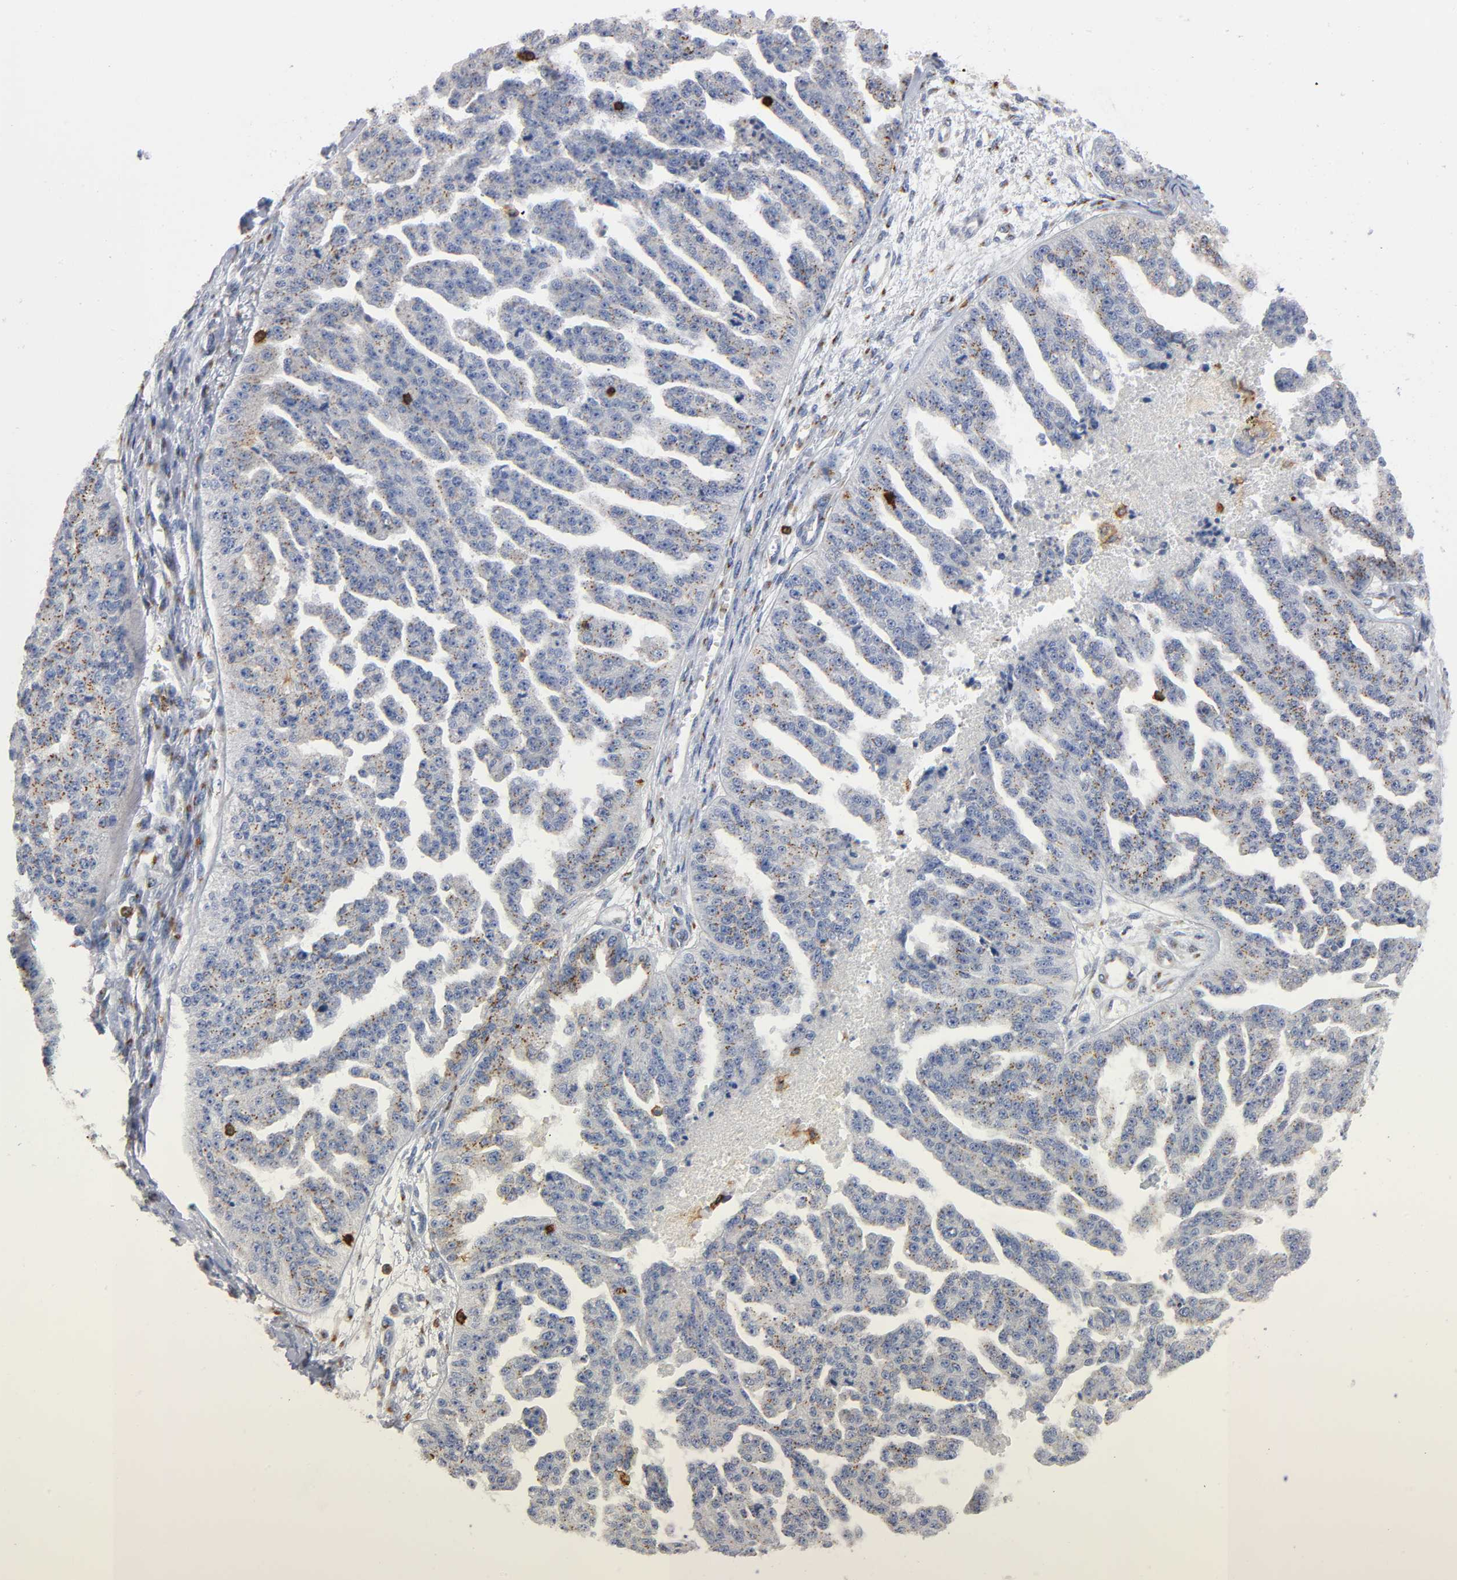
{"staining": {"intensity": "moderate", "quantity": ">75%", "location": "cytoplasmic/membranous"}, "tissue": "ovarian cancer", "cell_type": "Tumor cells", "image_type": "cancer", "snomed": [{"axis": "morphology", "description": "Cystadenocarcinoma, serous, NOS"}, {"axis": "topography", "description": "Ovary"}], "caption": "High-magnification brightfield microscopy of ovarian serous cystadenocarcinoma stained with DAB (3,3'-diaminobenzidine) (brown) and counterstained with hematoxylin (blue). tumor cells exhibit moderate cytoplasmic/membranous staining is appreciated in approximately>75% of cells.", "gene": "CAPN10", "patient": {"sex": "female", "age": 58}}